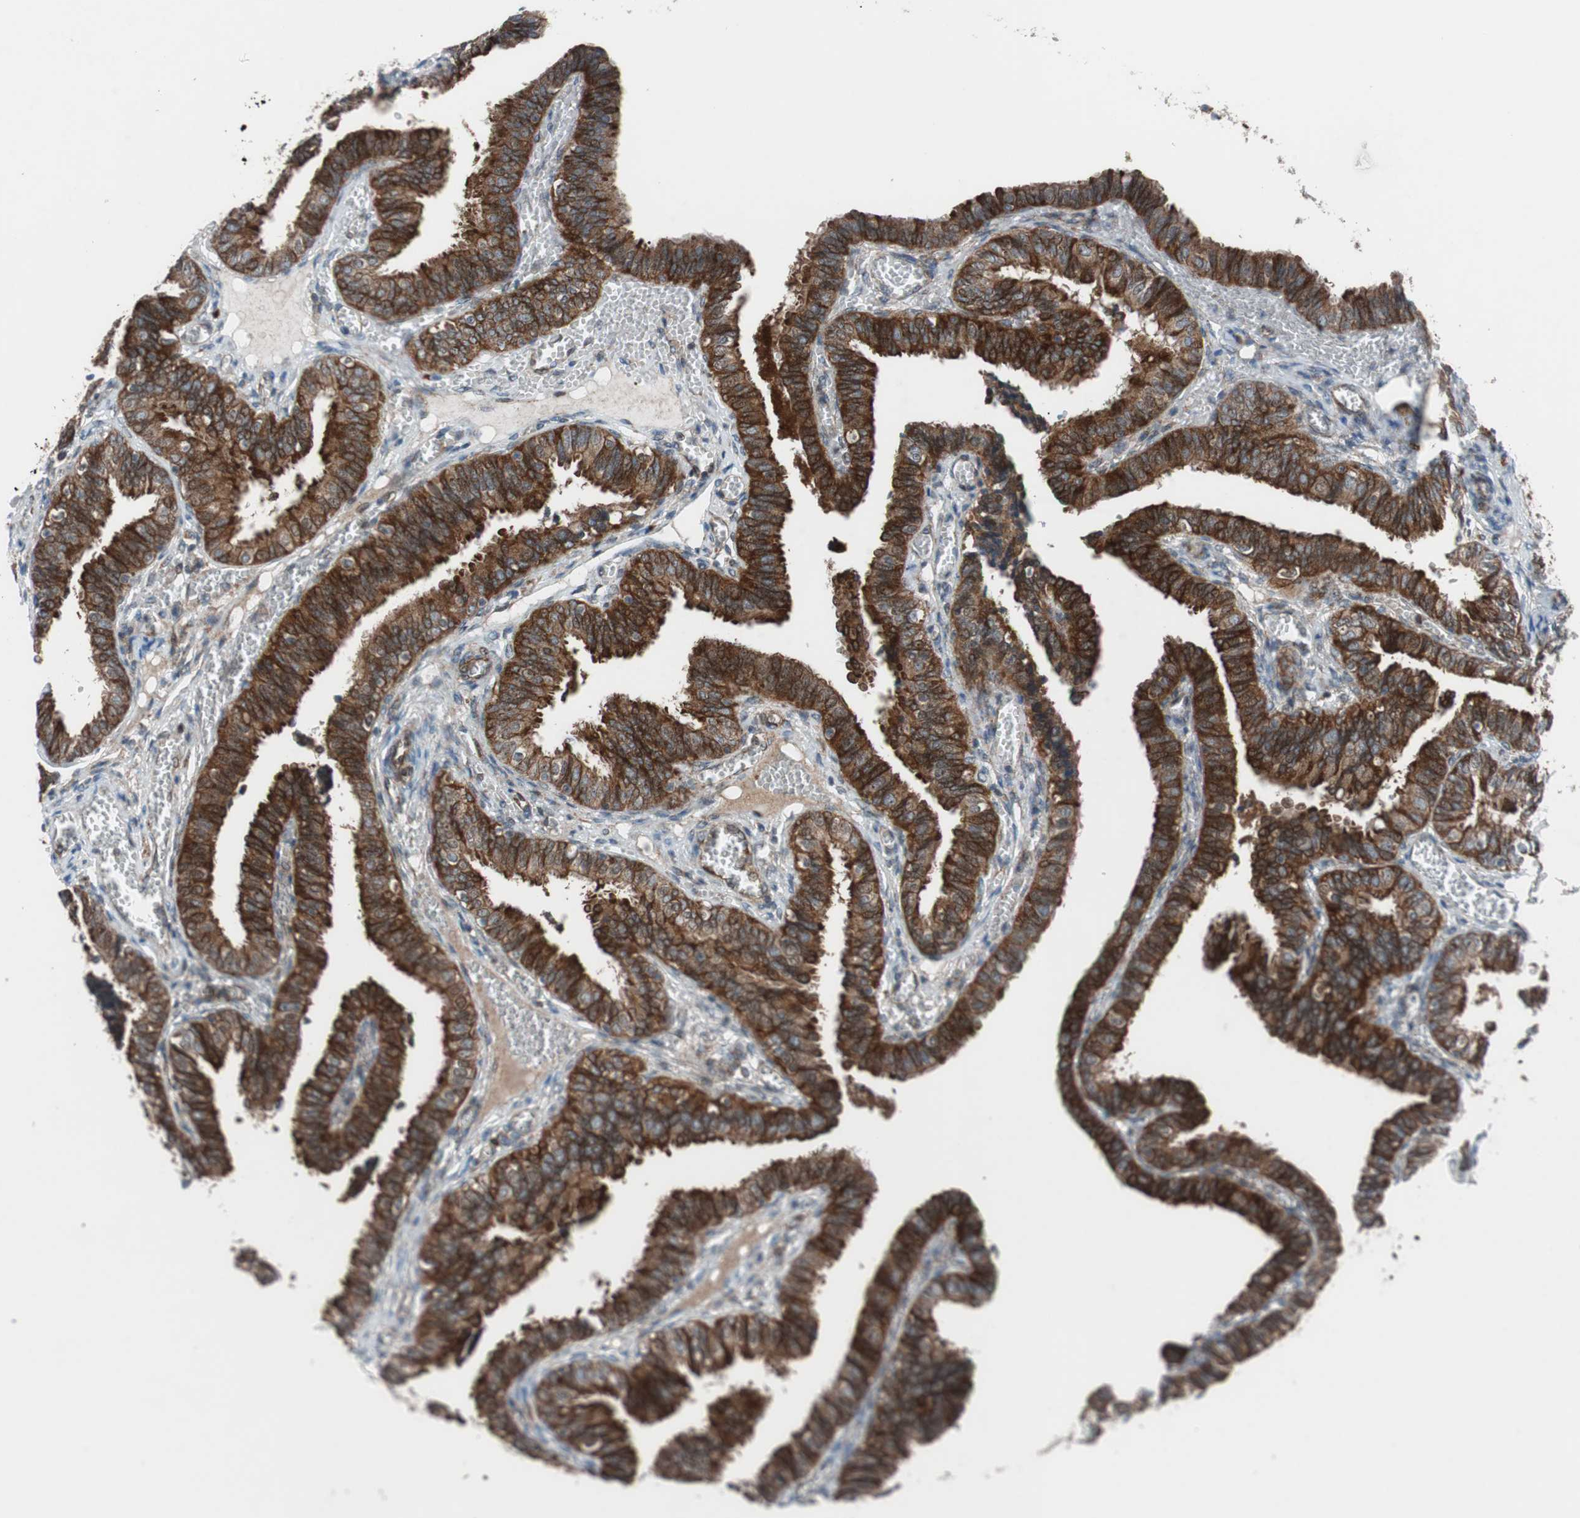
{"staining": {"intensity": "strong", "quantity": ">75%", "location": "cytoplasmic/membranous"}, "tissue": "fallopian tube", "cell_type": "Glandular cells", "image_type": "normal", "snomed": [{"axis": "morphology", "description": "Normal tissue, NOS"}, {"axis": "topography", "description": "Fallopian tube"}], "caption": "Immunohistochemical staining of normal human fallopian tube reveals strong cytoplasmic/membranous protein expression in approximately >75% of glandular cells.", "gene": "CCL14", "patient": {"sex": "female", "age": 46}}